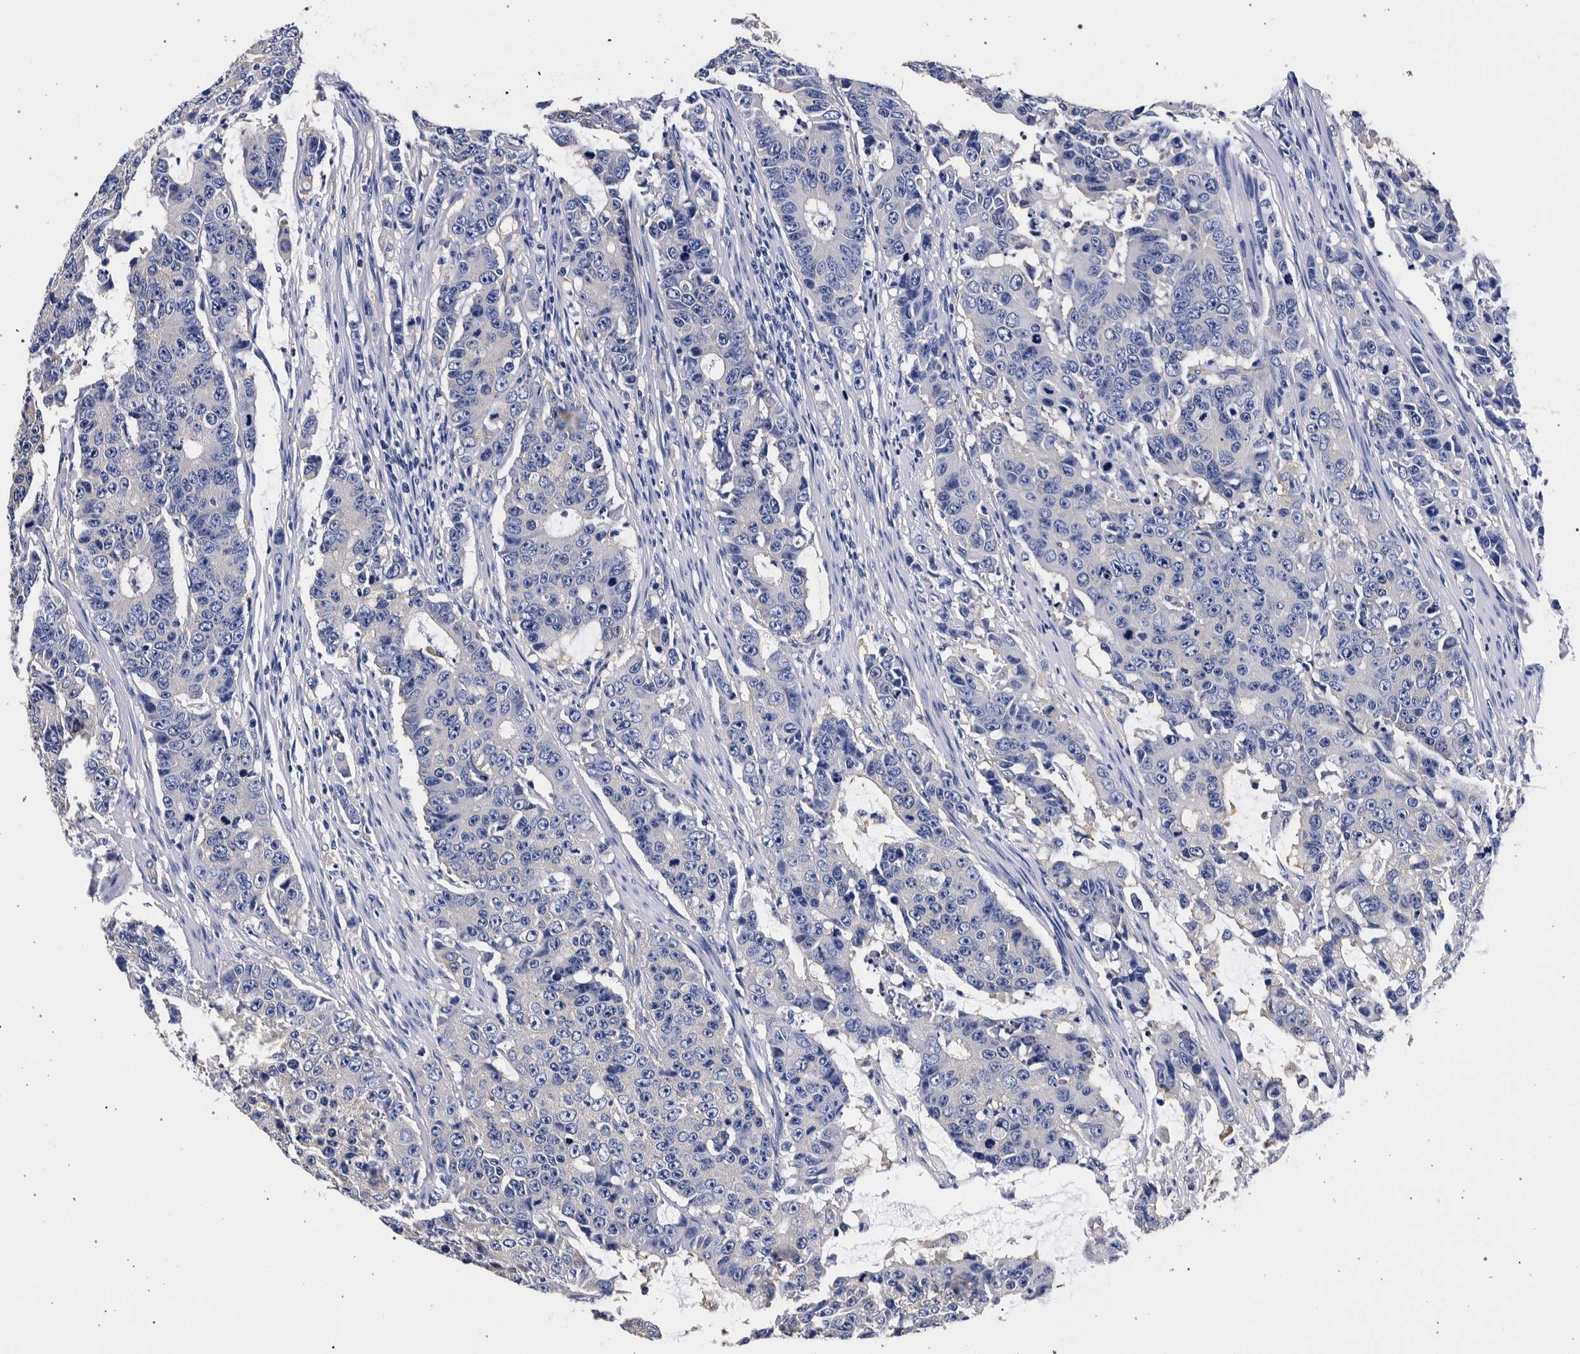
{"staining": {"intensity": "negative", "quantity": "none", "location": "none"}, "tissue": "colorectal cancer", "cell_type": "Tumor cells", "image_type": "cancer", "snomed": [{"axis": "morphology", "description": "Adenocarcinoma, NOS"}, {"axis": "topography", "description": "Colon"}], "caption": "Immunohistochemical staining of colorectal cancer (adenocarcinoma) reveals no significant staining in tumor cells.", "gene": "NIBAN2", "patient": {"sex": "female", "age": 86}}